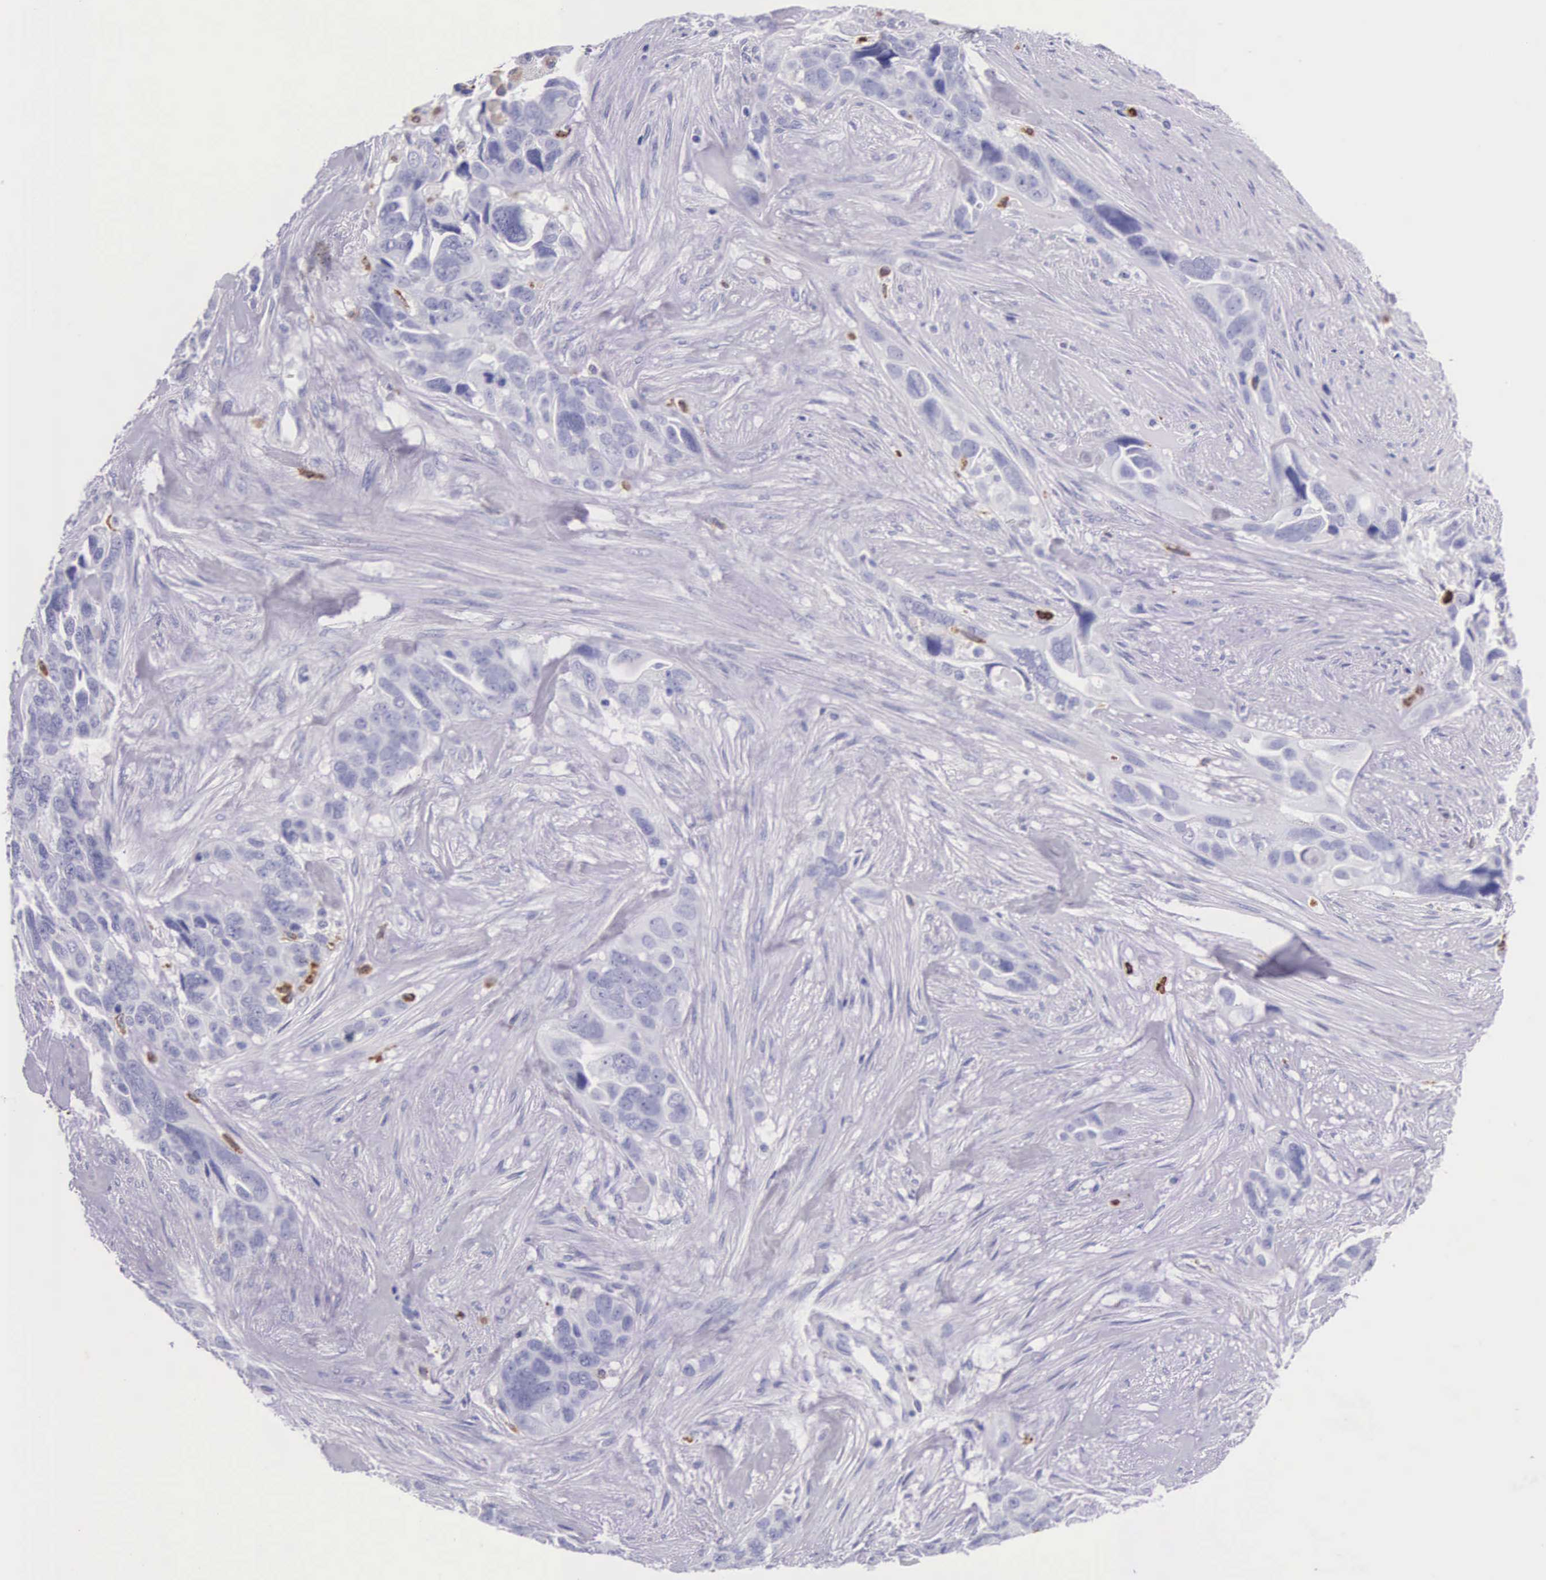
{"staining": {"intensity": "negative", "quantity": "none", "location": "none"}, "tissue": "ovarian cancer", "cell_type": "Tumor cells", "image_type": "cancer", "snomed": [{"axis": "morphology", "description": "Cystadenocarcinoma, serous, NOS"}, {"axis": "topography", "description": "Ovary"}], "caption": "A histopathology image of human serous cystadenocarcinoma (ovarian) is negative for staining in tumor cells.", "gene": "FCN1", "patient": {"sex": "female", "age": 63}}